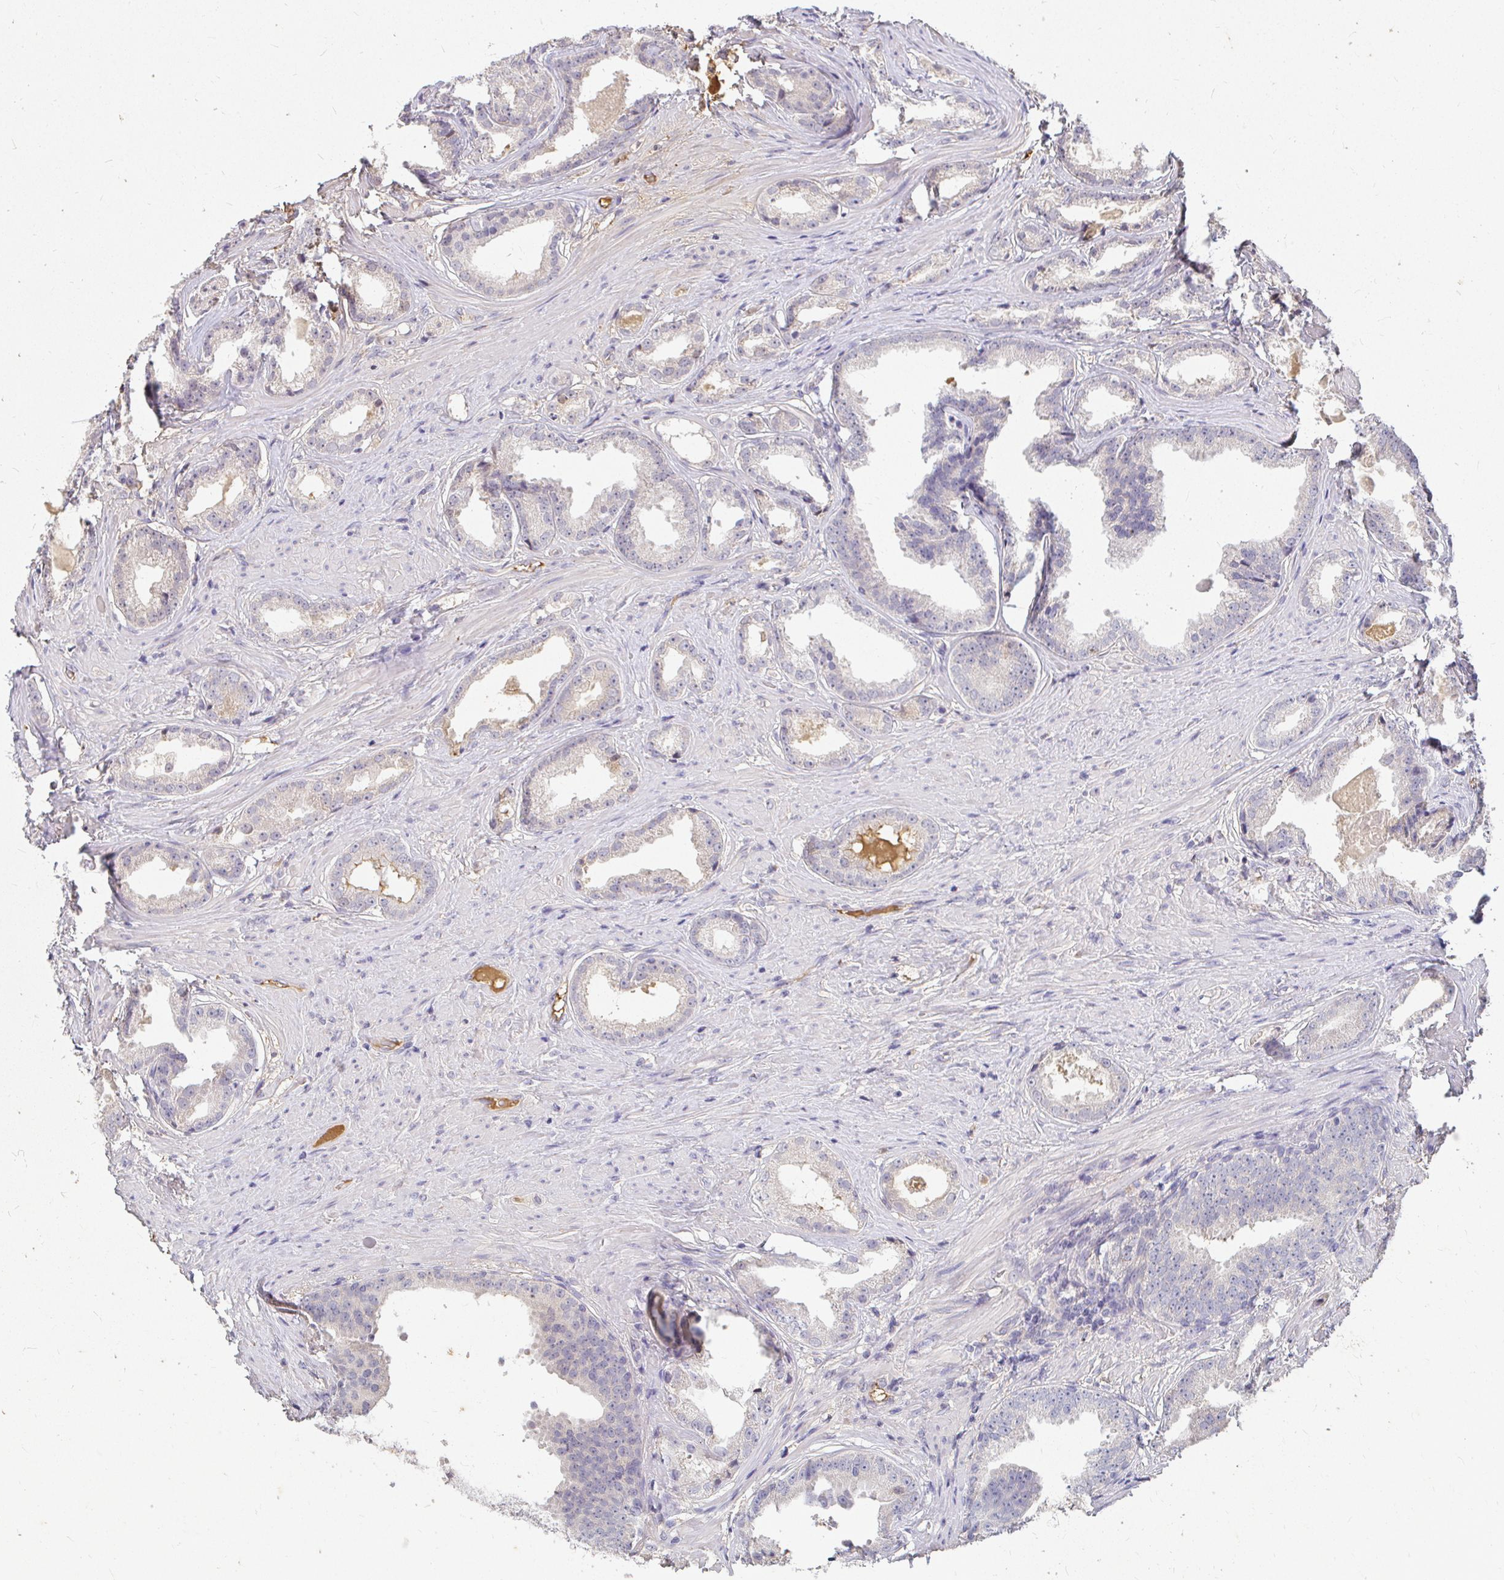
{"staining": {"intensity": "negative", "quantity": "none", "location": "none"}, "tissue": "prostate cancer", "cell_type": "Tumor cells", "image_type": "cancer", "snomed": [{"axis": "morphology", "description": "Adenocarcinoma, Low grade"}, {"axis": "topography", "description": "Prostate"}], "caption": "High magnification brightfield microscopy of prostate cancer stained with DAB (brown) and counterstained with hematoxylin (blue): tumor cells show no significant expression.", "gene": "LOXL4", "patient": {"sex": "male", "age": 65}}